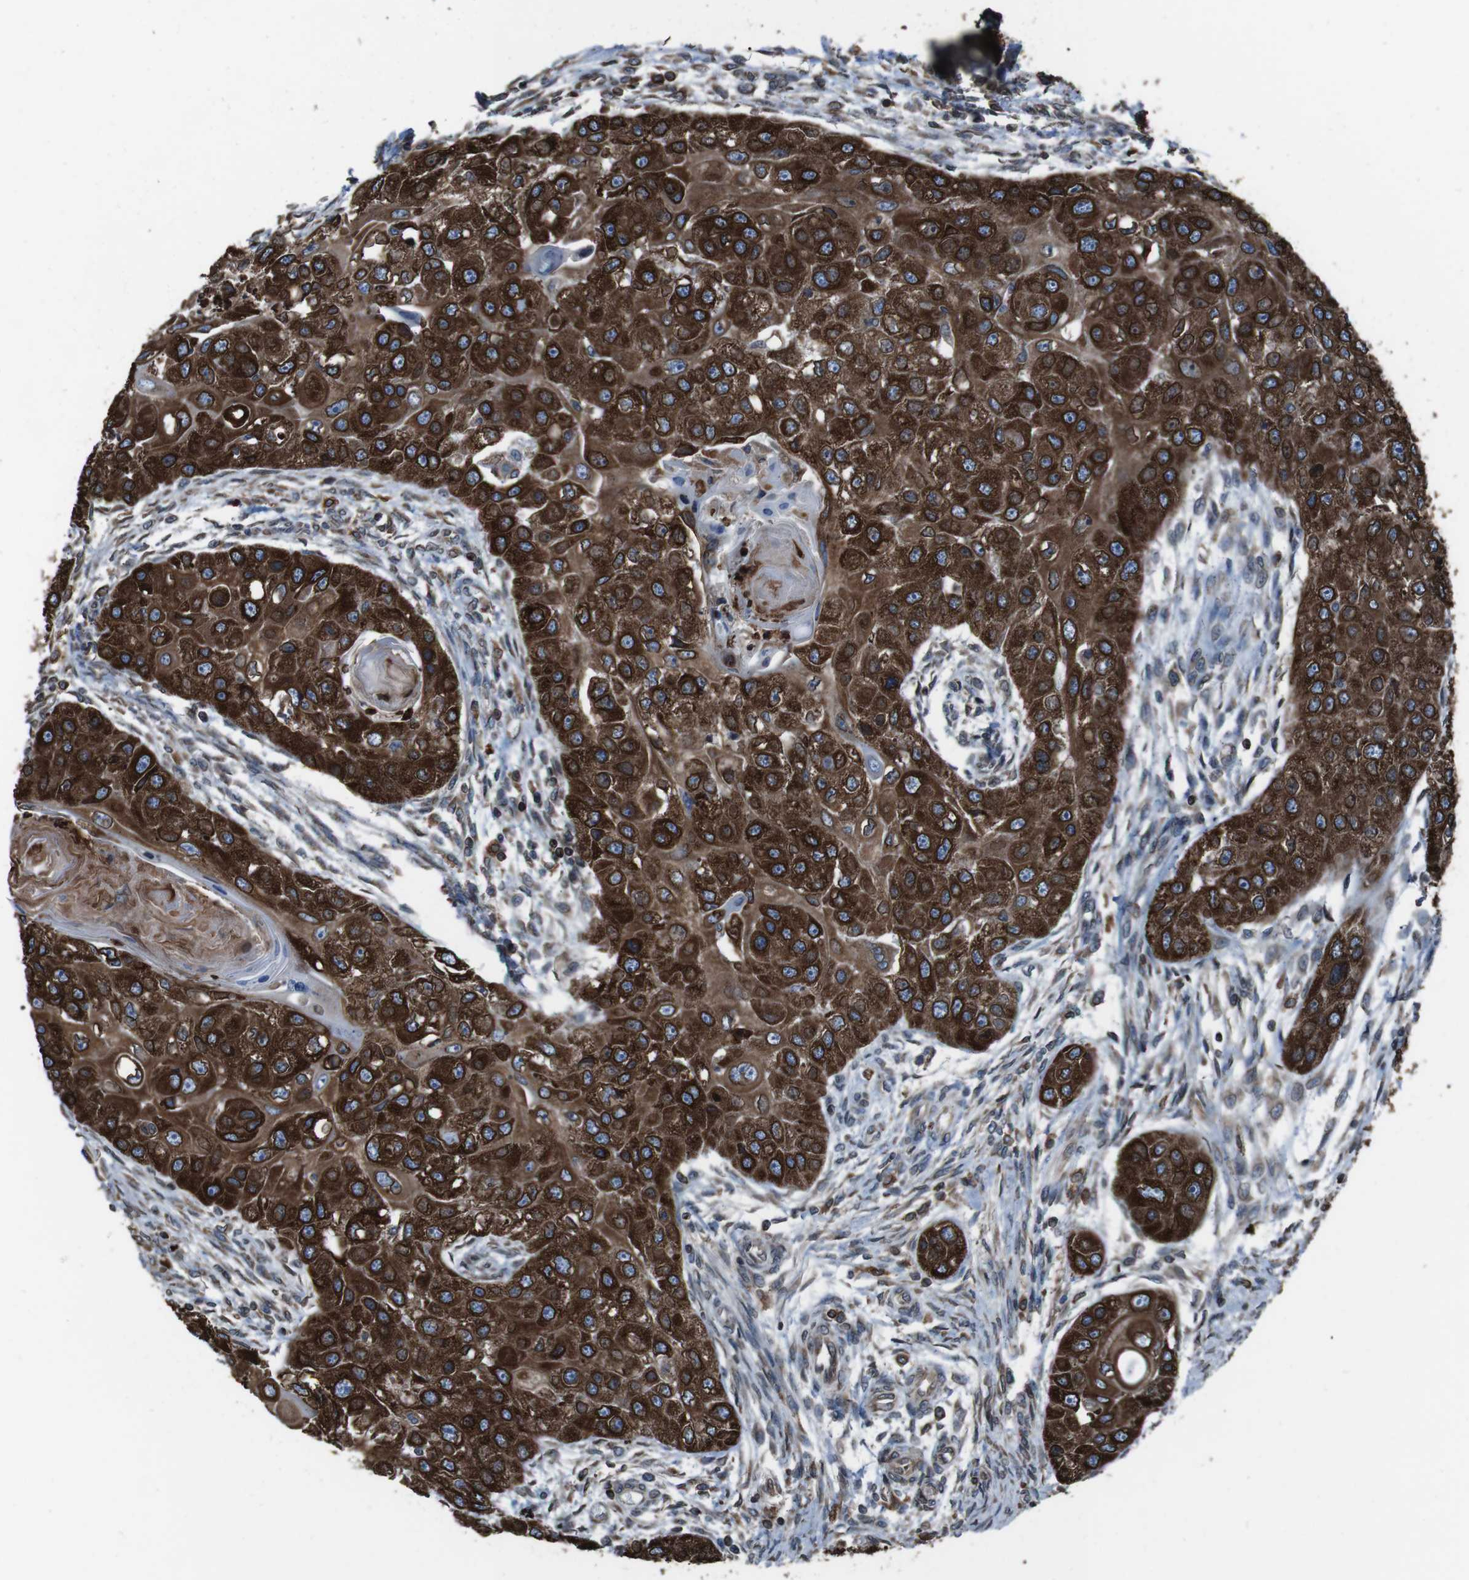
{"staining": {"intensity": "strong", "quantity": ">75%", "location": "cytoplasmic/membranous"}, "tissue": "head and neck cancer", "cell_type": "Tumor cells", "image_type": "cancer", "snomed": [{"axis": "morphology", "description": "Normal tissue, NOS"}, {"axis": "morphology", "description": "Squamous cell carcinoma, NOS"}, {"axis": "topography", "description": "Skeletal muscle"}, {"axis": "topography", "description": "Head-Neck"}], "caption": "Immunohistochemical staining of human head and neck cancer shows strong cytoplasmic/membranous protein staining in approximately >75% of tumor cells. The staining was performed using DAB (3,3'-diaminobenzidine) to visualize the protein expression in brown, while the nuclei were stained in blue with hematoxylin (Magnification: 20x).", "gene": "APMAP", "patient": {"sex": "male", "age": 51}}